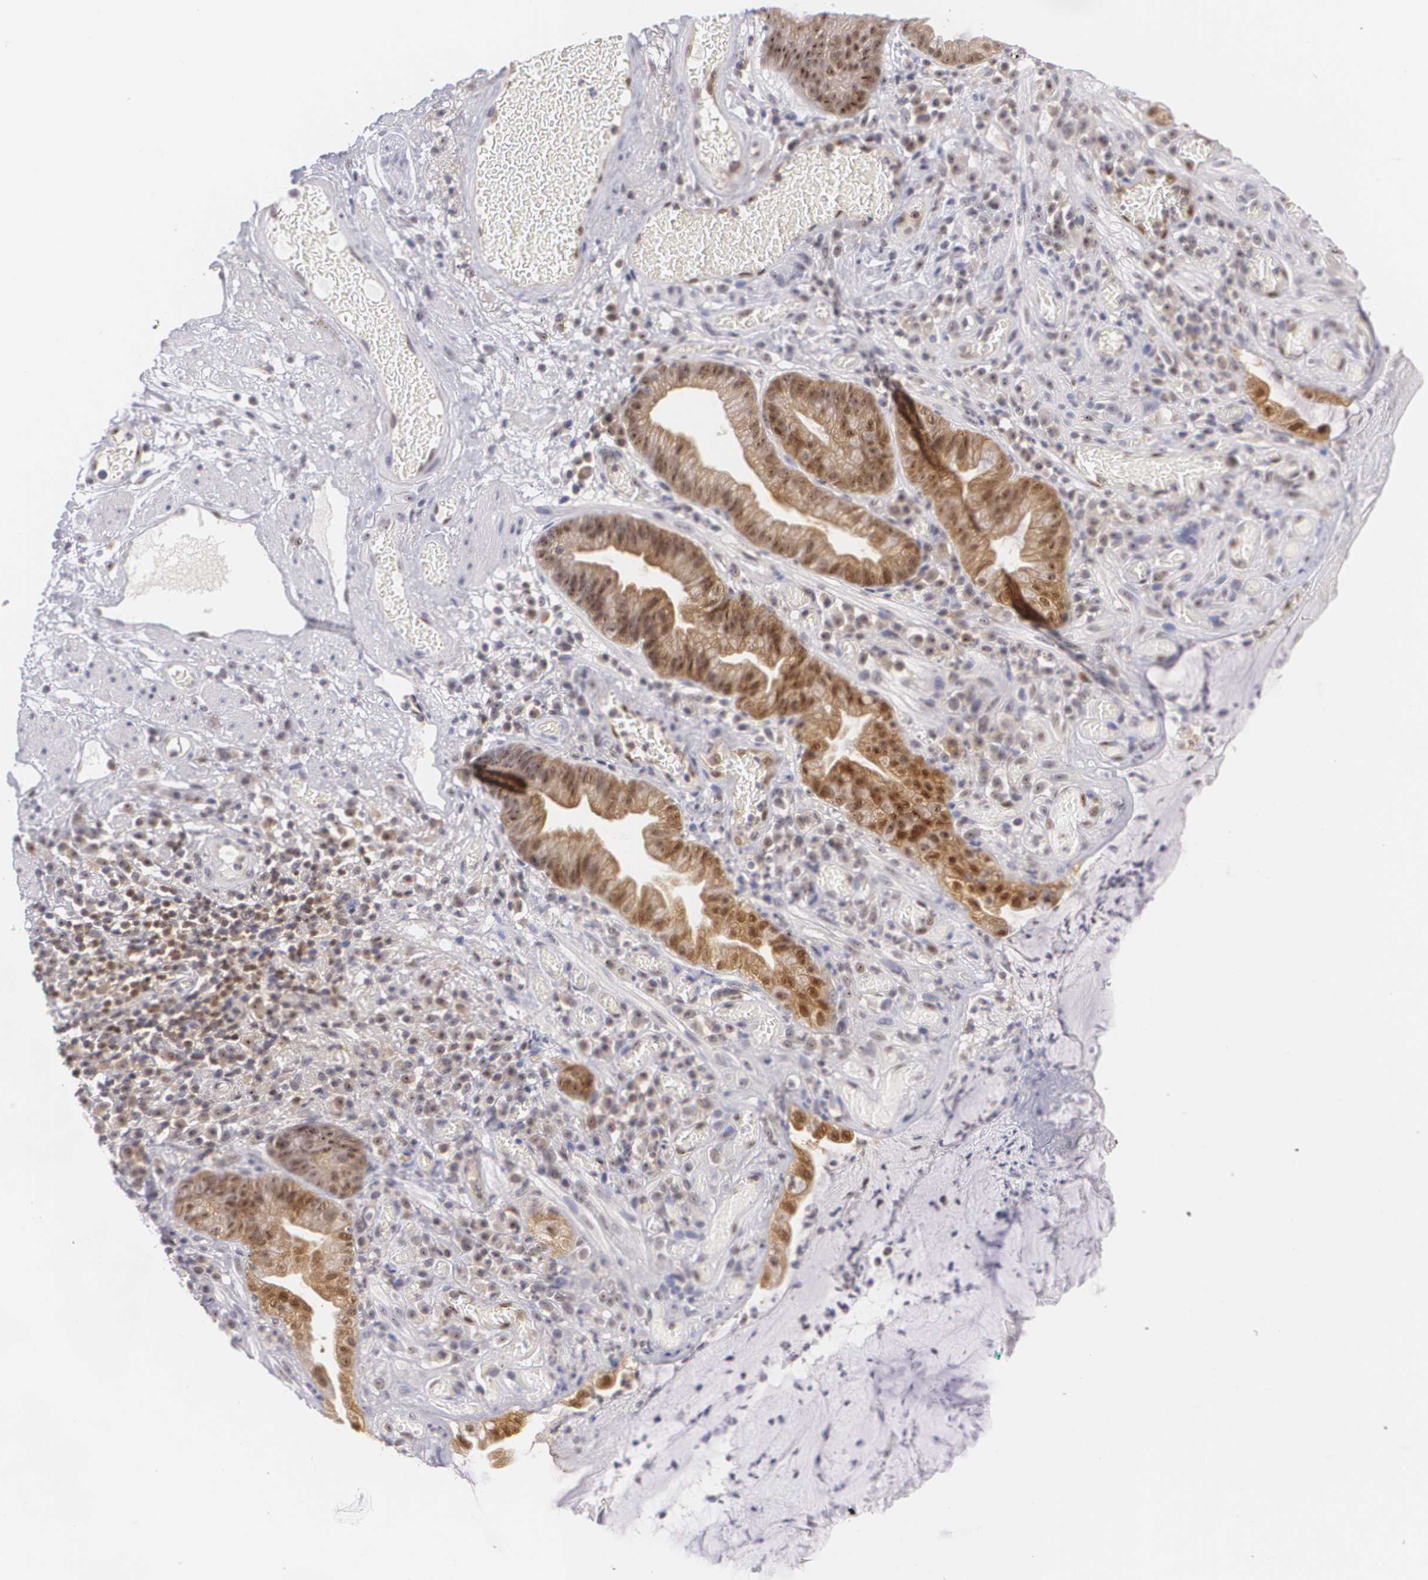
{"staining": {"intensity": "moderate", "quantity": ">75%", "location": "cytoplasmic/membranous"}, "tissue": "skin", "cell_type": "Epidermal cells", "image_type": "normal", "snomed": [{"axis": "morphology", "description": "Normal tissue, NOS"}, {"axis": "morphology", "description": "Hemorrhoids"}, {"axis": "morphology", "description": "Inflammation, NOS"}, {"axis": "topography", "description": "Anal"}], "caption": "Protein analysis of benign skin demonstrates moderate cytoplasmic/membranous positivity in approximately >75% of epidermal cells.", "gene": "BCL10", "patient": {"sex": "male", "age": 60}}